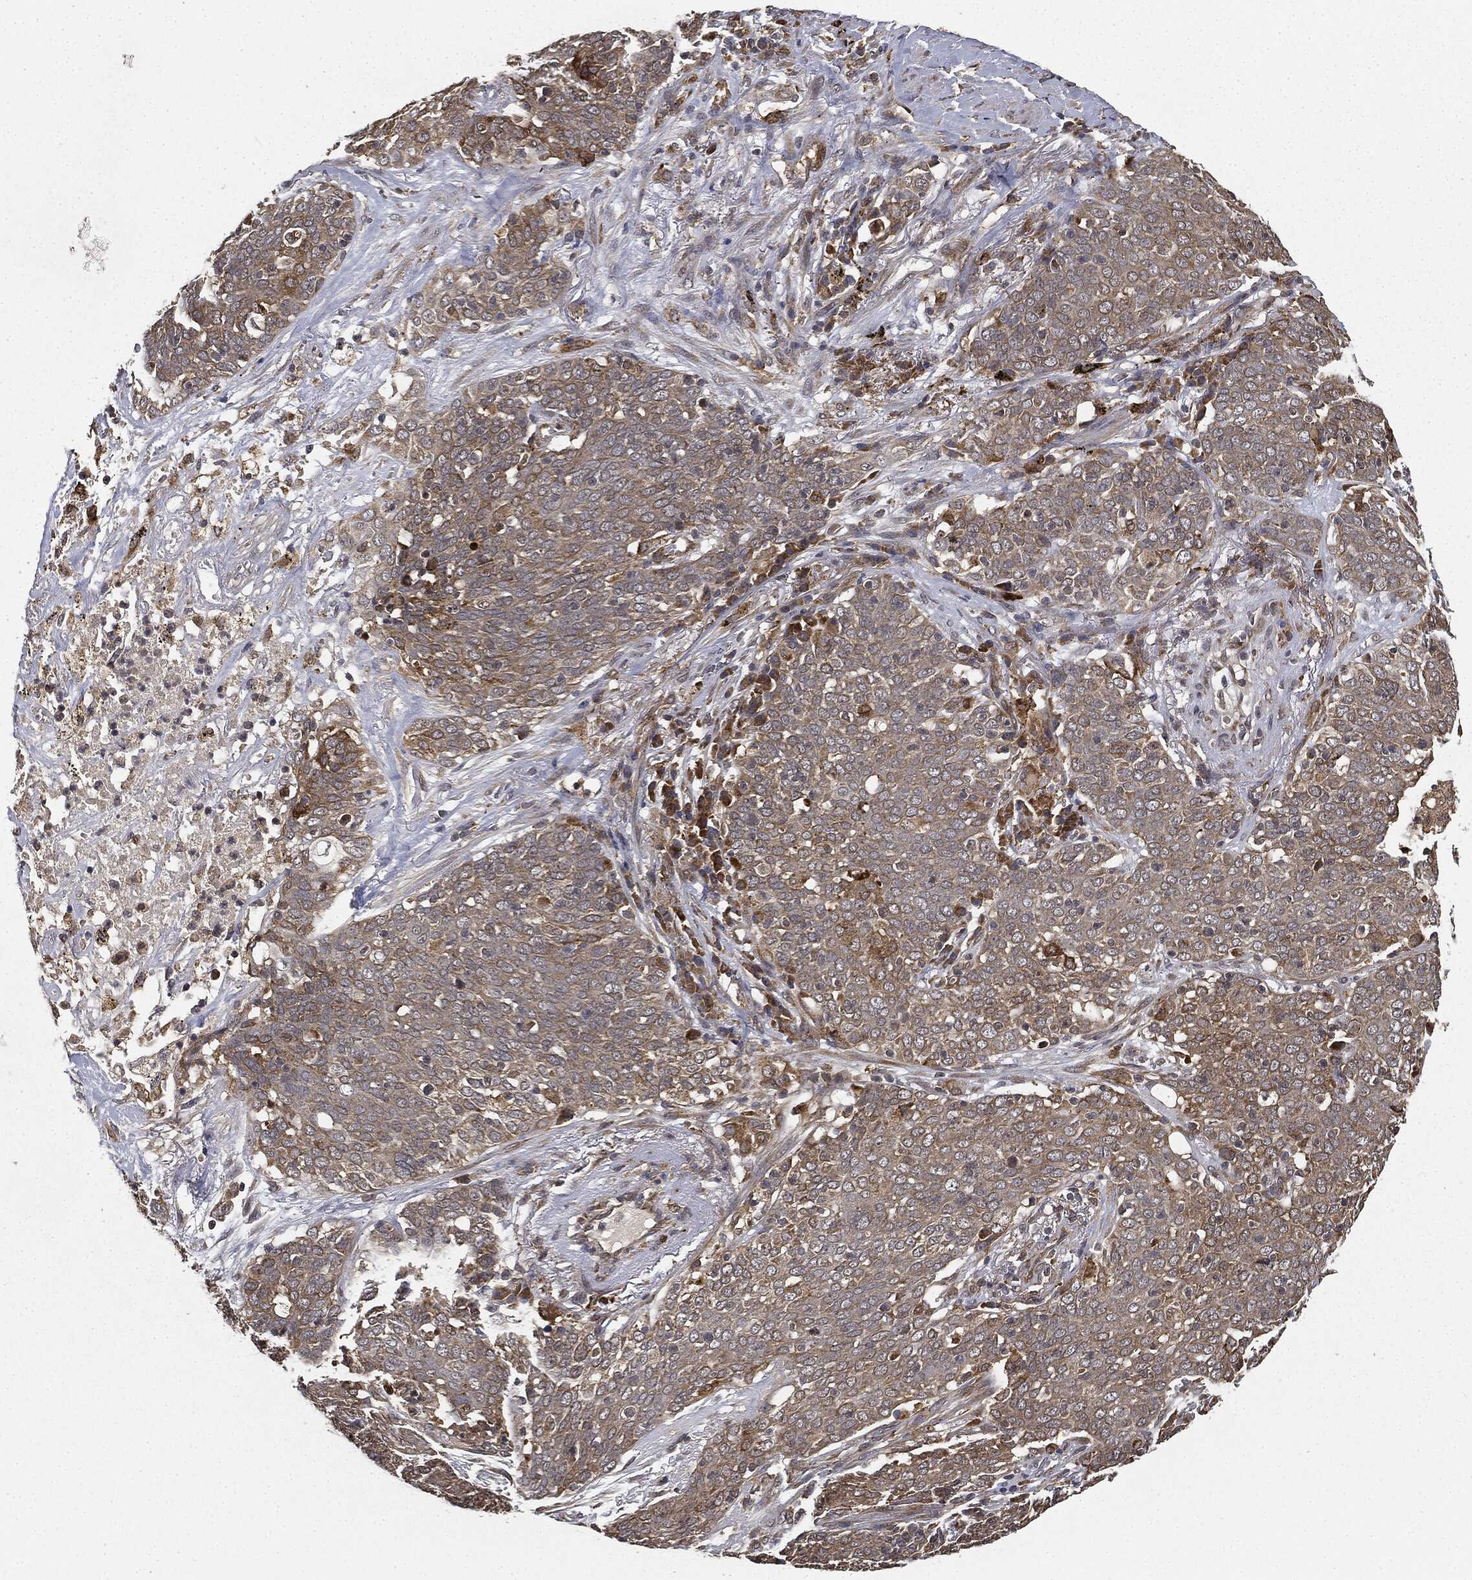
{"staining": {"intensity": "weak", "quantity": "25%-75%", "location": "cytoplasmic/membranous"}, "tissue": "lung cancer", "cell_type": "Tumor cells", "image_type": "cancer", "snomed": [{"axis": "morphology", "description": "Squamous cell carcinoma, NOS"}, {"axis": "topography", "description": "Lung"}], "caption": "This micrograph reveals immunohistochemistry staining of lung cancer, with low weak cytoplasmic/membranous positivity in approximately 25%-75% of tumor cells.", "gene": "MIER2", "patient": {"sex": "male", "age": 82}}